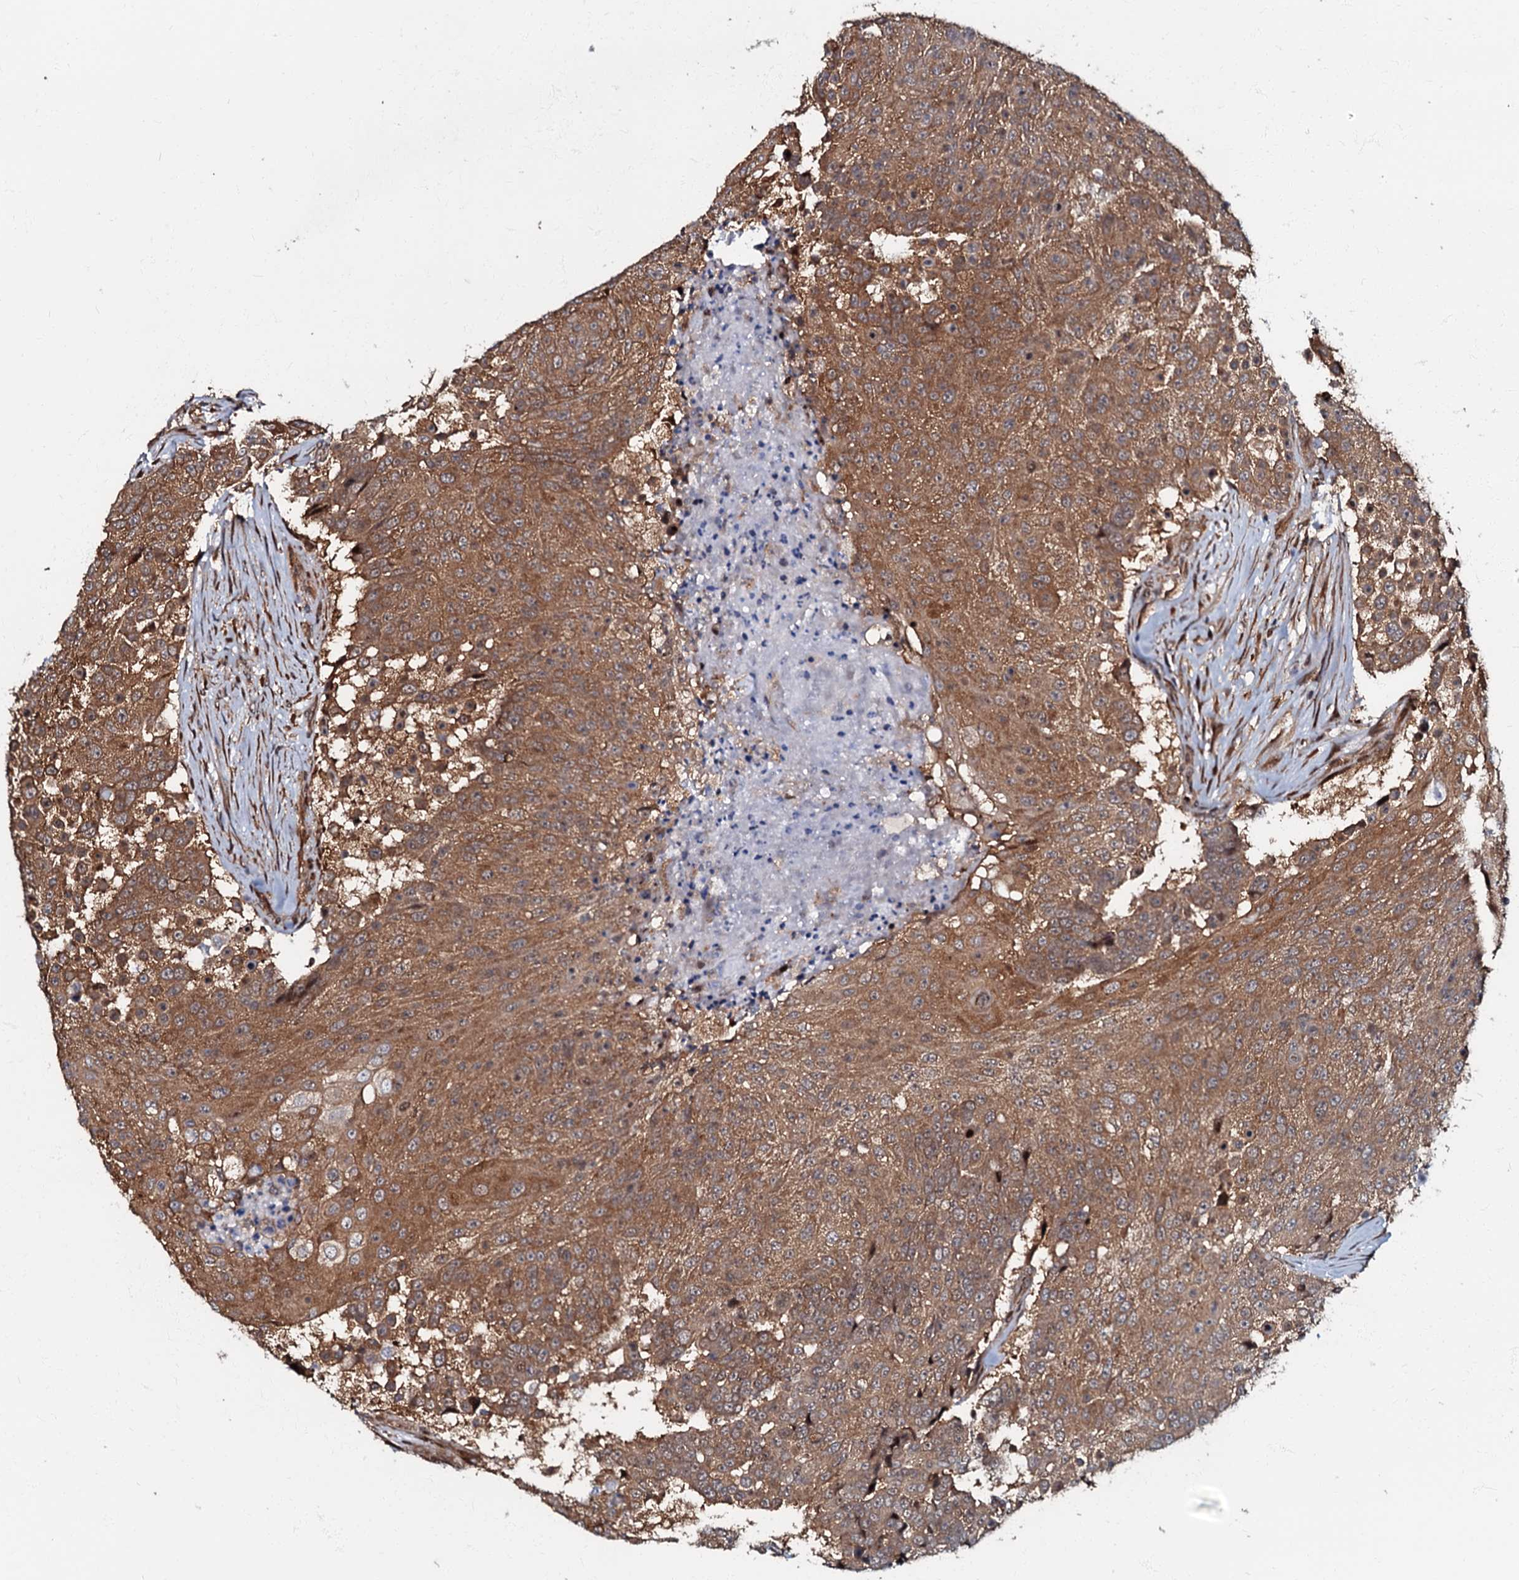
{"staining": {"intensity": "moderate", "quantity": ">75%", "location": "cytoplasmic/membranous"}, "tissue": "urothelial cancer", "cell_type": "Tumor cells", "image_type": "cancer", "snomed": [{"axis": "morphology", "description": "Urothelial carcinoma, High grade"}, {"axis": "topography", "description": "Urinary bladder"}], "caption": "Immunohistochemistry of human urothelial carcinoma (high-grade) reveals medium levels of moderate cytoplasmic/membranous staining in about >75% of tumor cells.", "gene": "OSBP", "patient": {"sex": "female", "age": 63}}